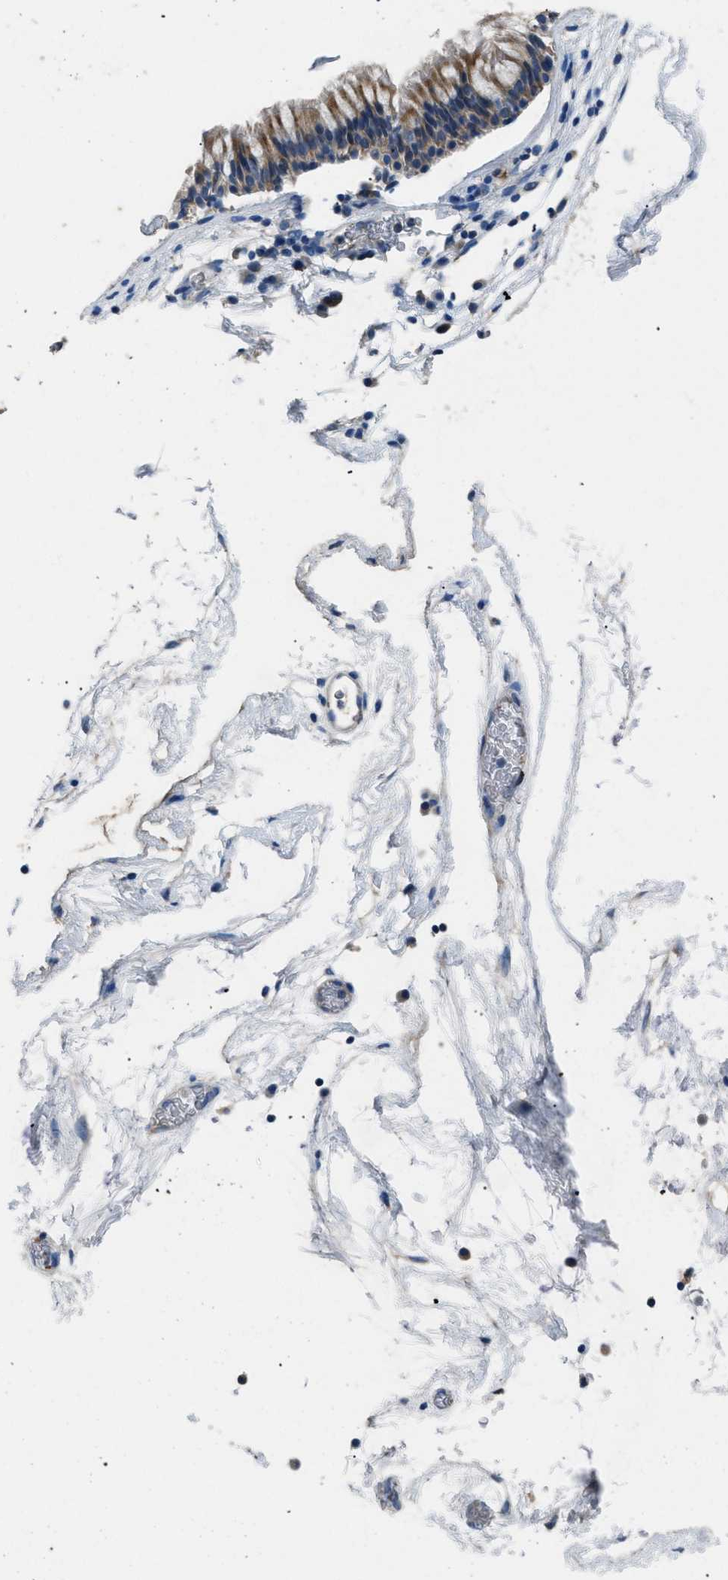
{"staining": {"intensity": "moderate", "quantity": "25%-75%", "location": "cytoplasmic/membranous"}, "tissue": "nasopharynx", "cell_type": "Respiratory epithelial cells", "image_type": "normal", "snomed": [{"axis": "morphology", "description": "Normal tissue, NOS"}, {"axis": "morphology", "description": "Inflammation, NOS"}, {"axis": "topography", "description": "Nasopharynx"}], "caption": "Immunohistochemistry (IHC) staining of unremarkable nasopharynx, which reveals medium levels of moderate cytoplasmic/membranous staining in about 25%-75% of respiratory epithelial cells indicating moderate cytoplasmic/membranous protein staining. The staining was performed using DAB (3,3'-diaminobenzidine) (brown) for protein detection and nuclei were counterstained in hematoxylin (blue).", "gene": "SGCZ", "patient": {"sex": "male", "age": 48}}